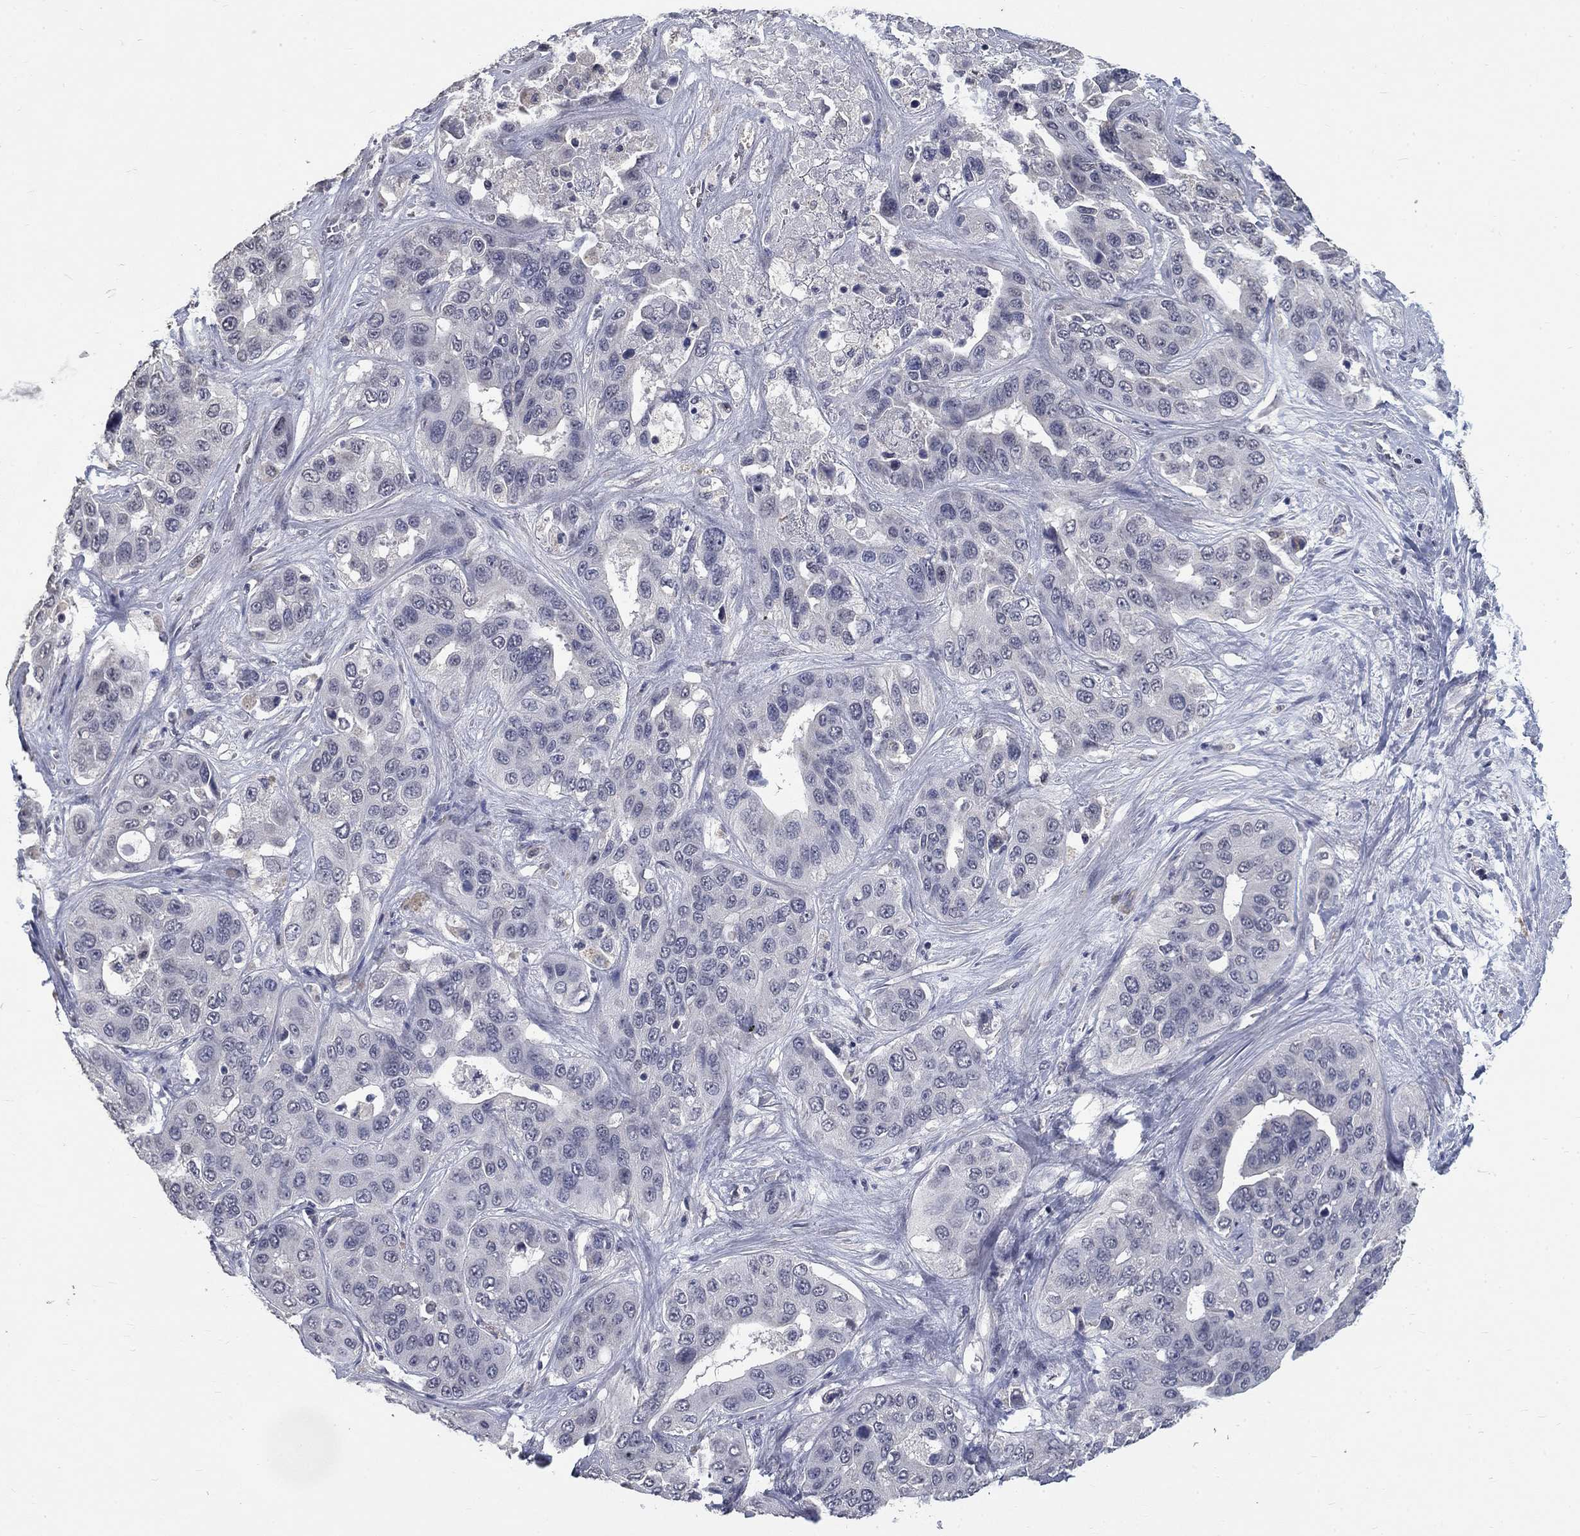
{"staining": {"intensity": "negative", "quantity": "none", "location": "none"}, "tissue": "liver cancer", "cell_type": "Tumor cells", "image_type": "cancer", "snomed": [{"axis": "morphology", "description": "Cholangiocarcinoma"}, {"axis": "topography", "description": "Liver"}], "caption": "Tumor cells are negative for protein expression in human liver cancer (cholangiocarcinoma).", "gene": "SPATA33", "patient": {"sex": "female", "age": 52}}